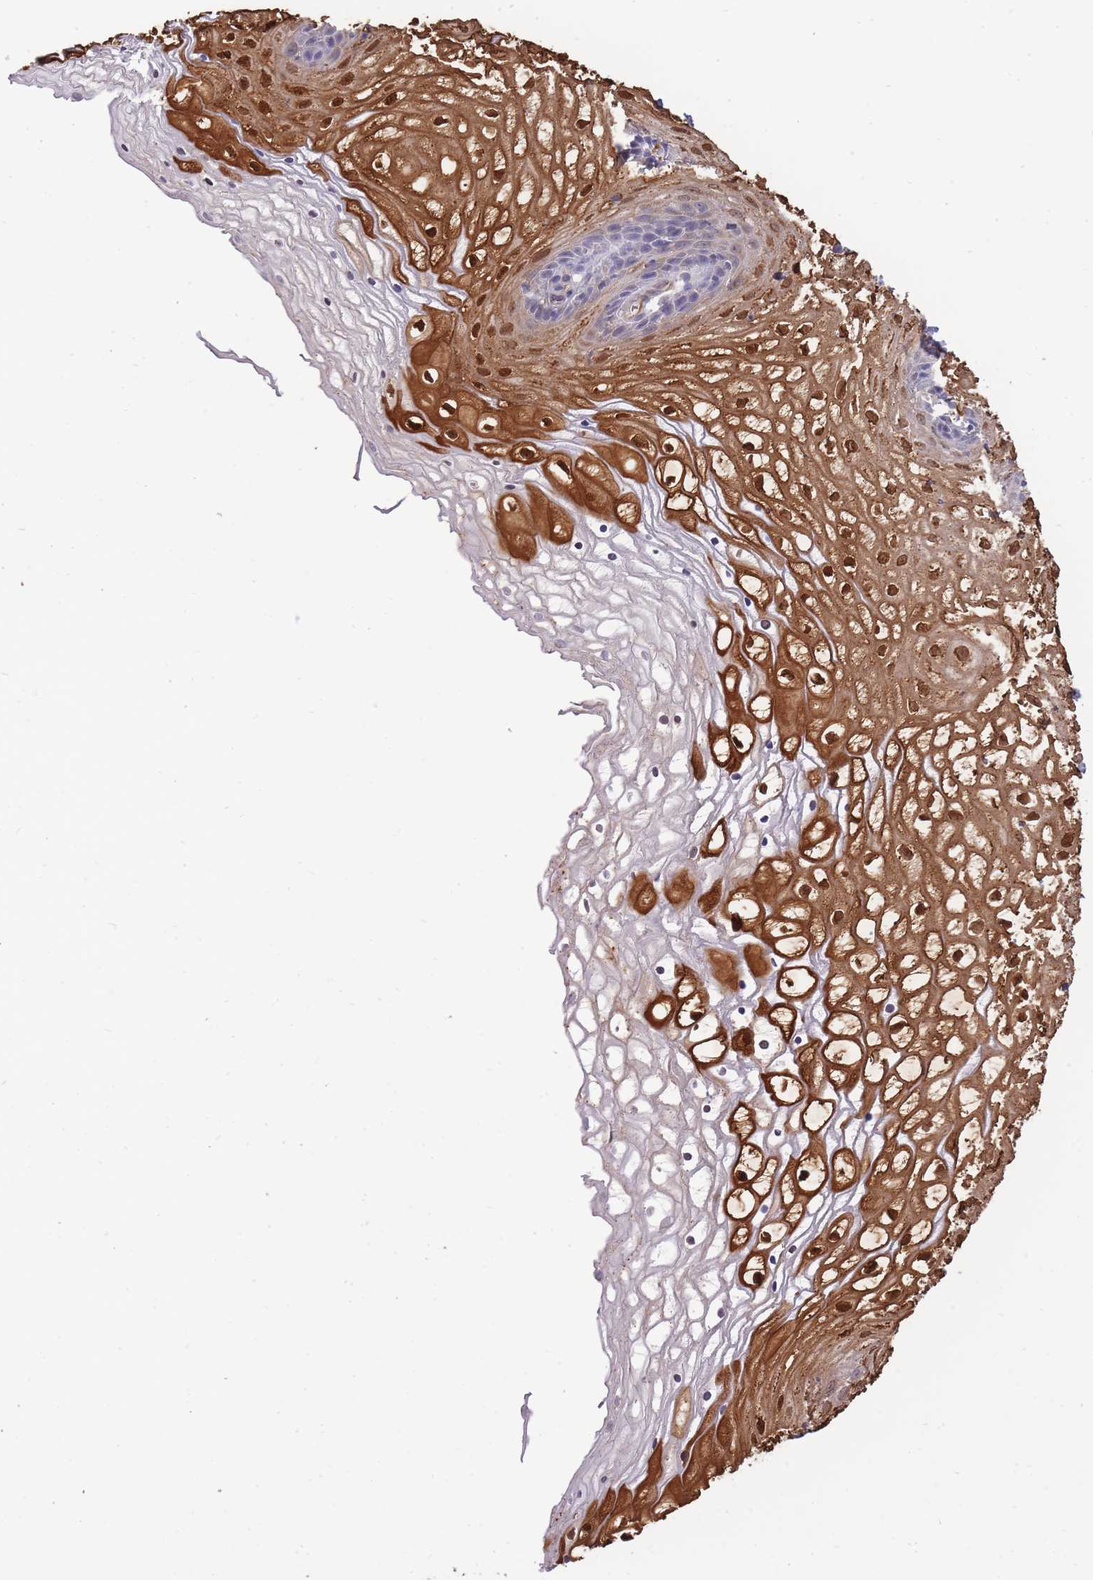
{"staining": {"intensity": "strong", "quantity": "25%-75%", "location": "cytoplasmic/membranous,nuclear"}, "tissue": "vagina", "cell_type": "Squamous epithelial cells", "image_type": "normal", "snomed": [{"axis": "morphology", "description": "Normal tissue, NOS"}, {"axis": "topography", "description": "Vagina"}], "caption": "Vagina stained with DAB IHC displays high levels of strong cytoplasmic/membranous,nuclear expression in approximately 25%-75% of squamous epithelial cells. (Brightfield microscopy of DAB IHC at high magnification).", "gene": "C19orf25", "patient": {"sex": "female", "age": 34}}